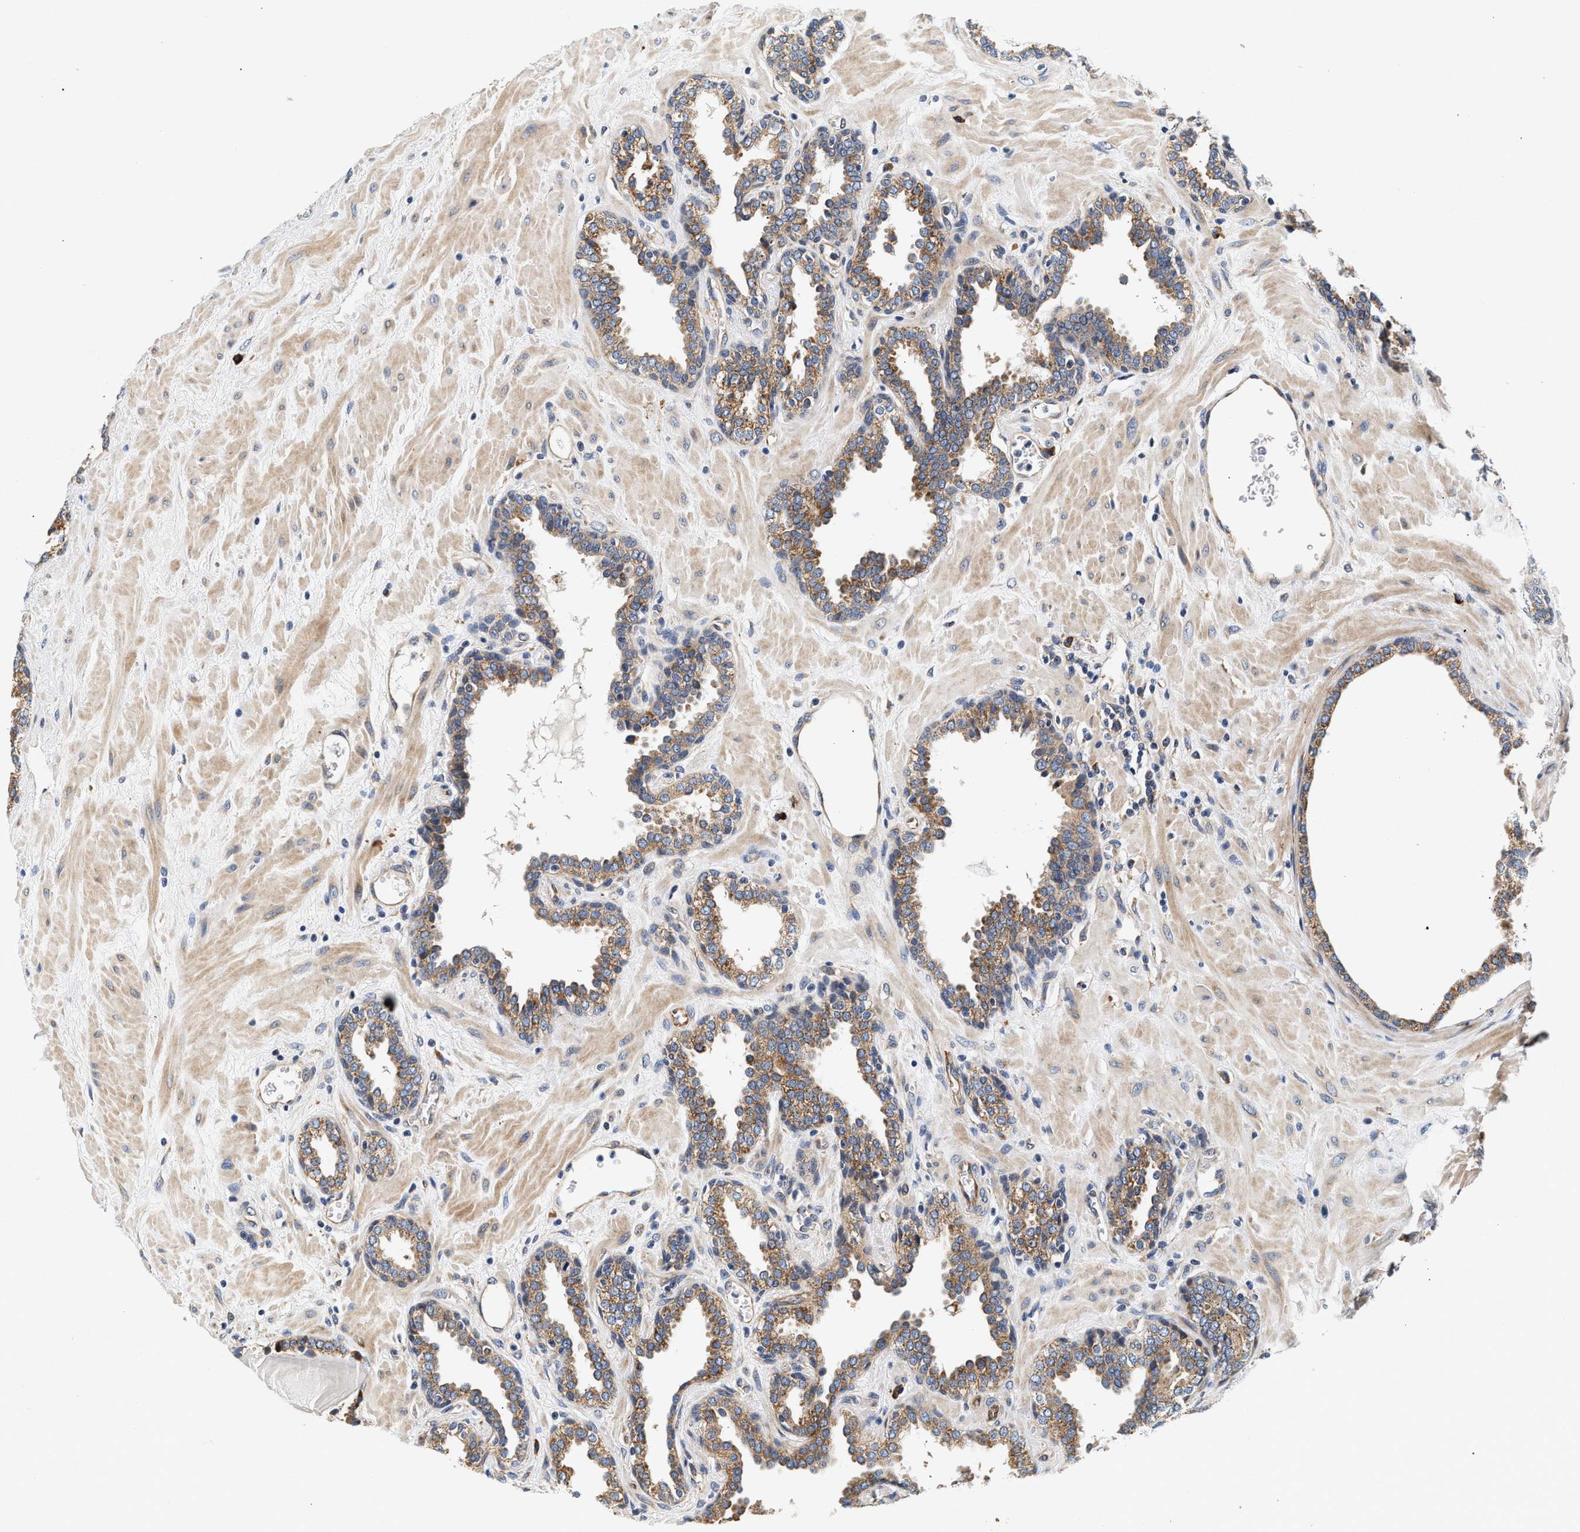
{"staining": {"intensity": "moderate", "quantity": ">75%", "location": "cytoplasmic/membranous"}, "tissue": "prostate", "cell_type": "Glandular cells", "image_type": "normal", "snomed": [{"axis": "morphology", "description": "Normal tissue, NOS"}, {"axis": "topography", "description": "Prostate"}], "caption": "Prostate stained with a brown dye demonstrates moderate cytoplasmic/membranous positive positivity in approximately >75% of glandular cells.", "gene": "IFT74", "patient": {"sex": "male", "age": 51}}